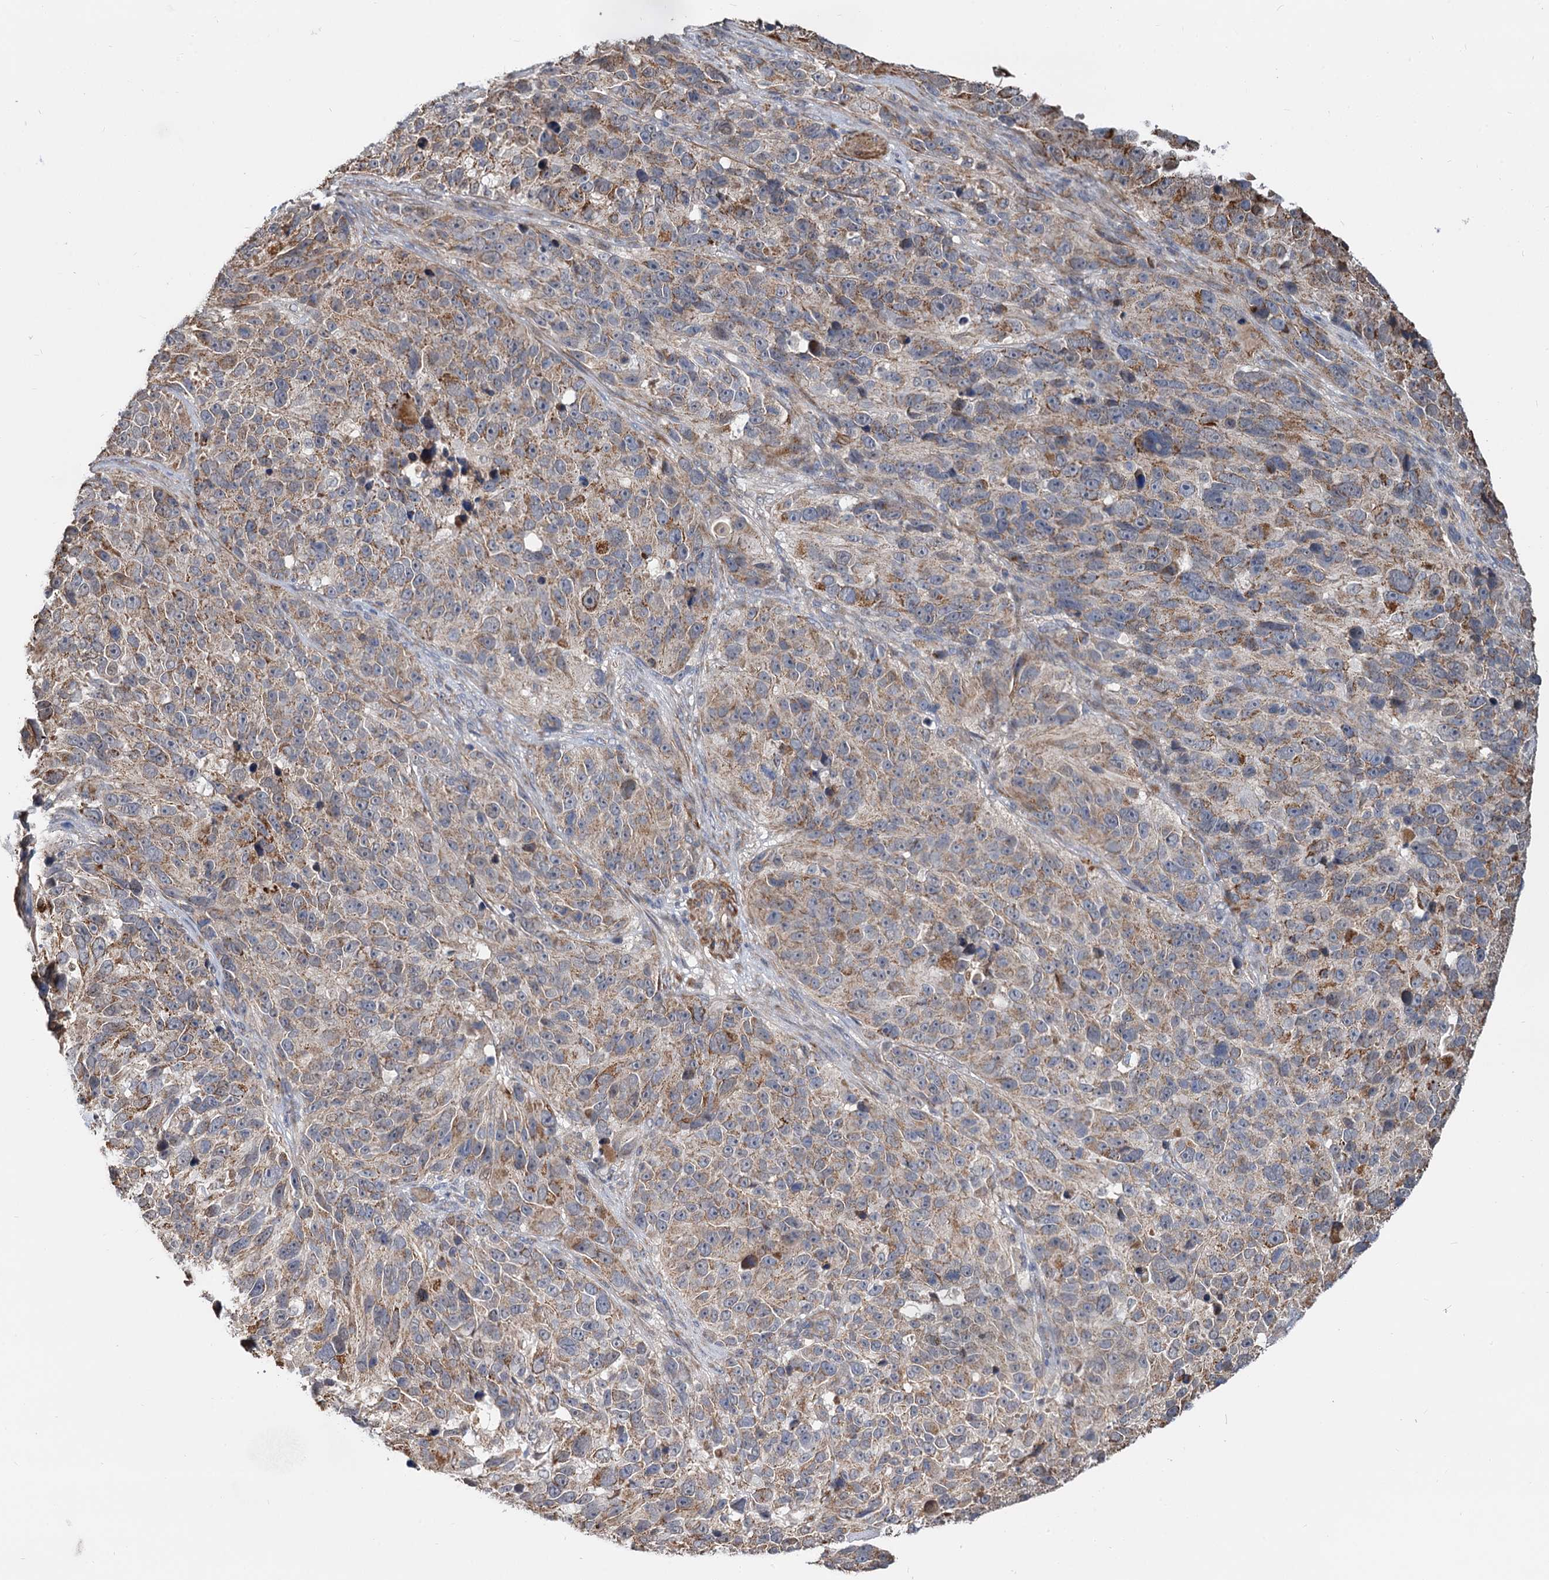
{"staining": {"intensity": "moderate", "quantity": ">75%", "location": "cytoplasmic/membranous"}, "tissue": "melanoma", "cell_type": "Tumor cells", "image_type": "cancer", "snomed": [{"axis": "morphology", "description": "Malignant melanoma, NOS"}, {"axis": "topography", "description": "Skin"}], "caption": "Immunohistochemical staining of human malignant melanoma reveals medium levels of moderate cytoplasmic/membranous protein expression in about >75% of tumor cells.", "gene": "ALKBH7", "patient": {"sex": "male", "age": 84}}